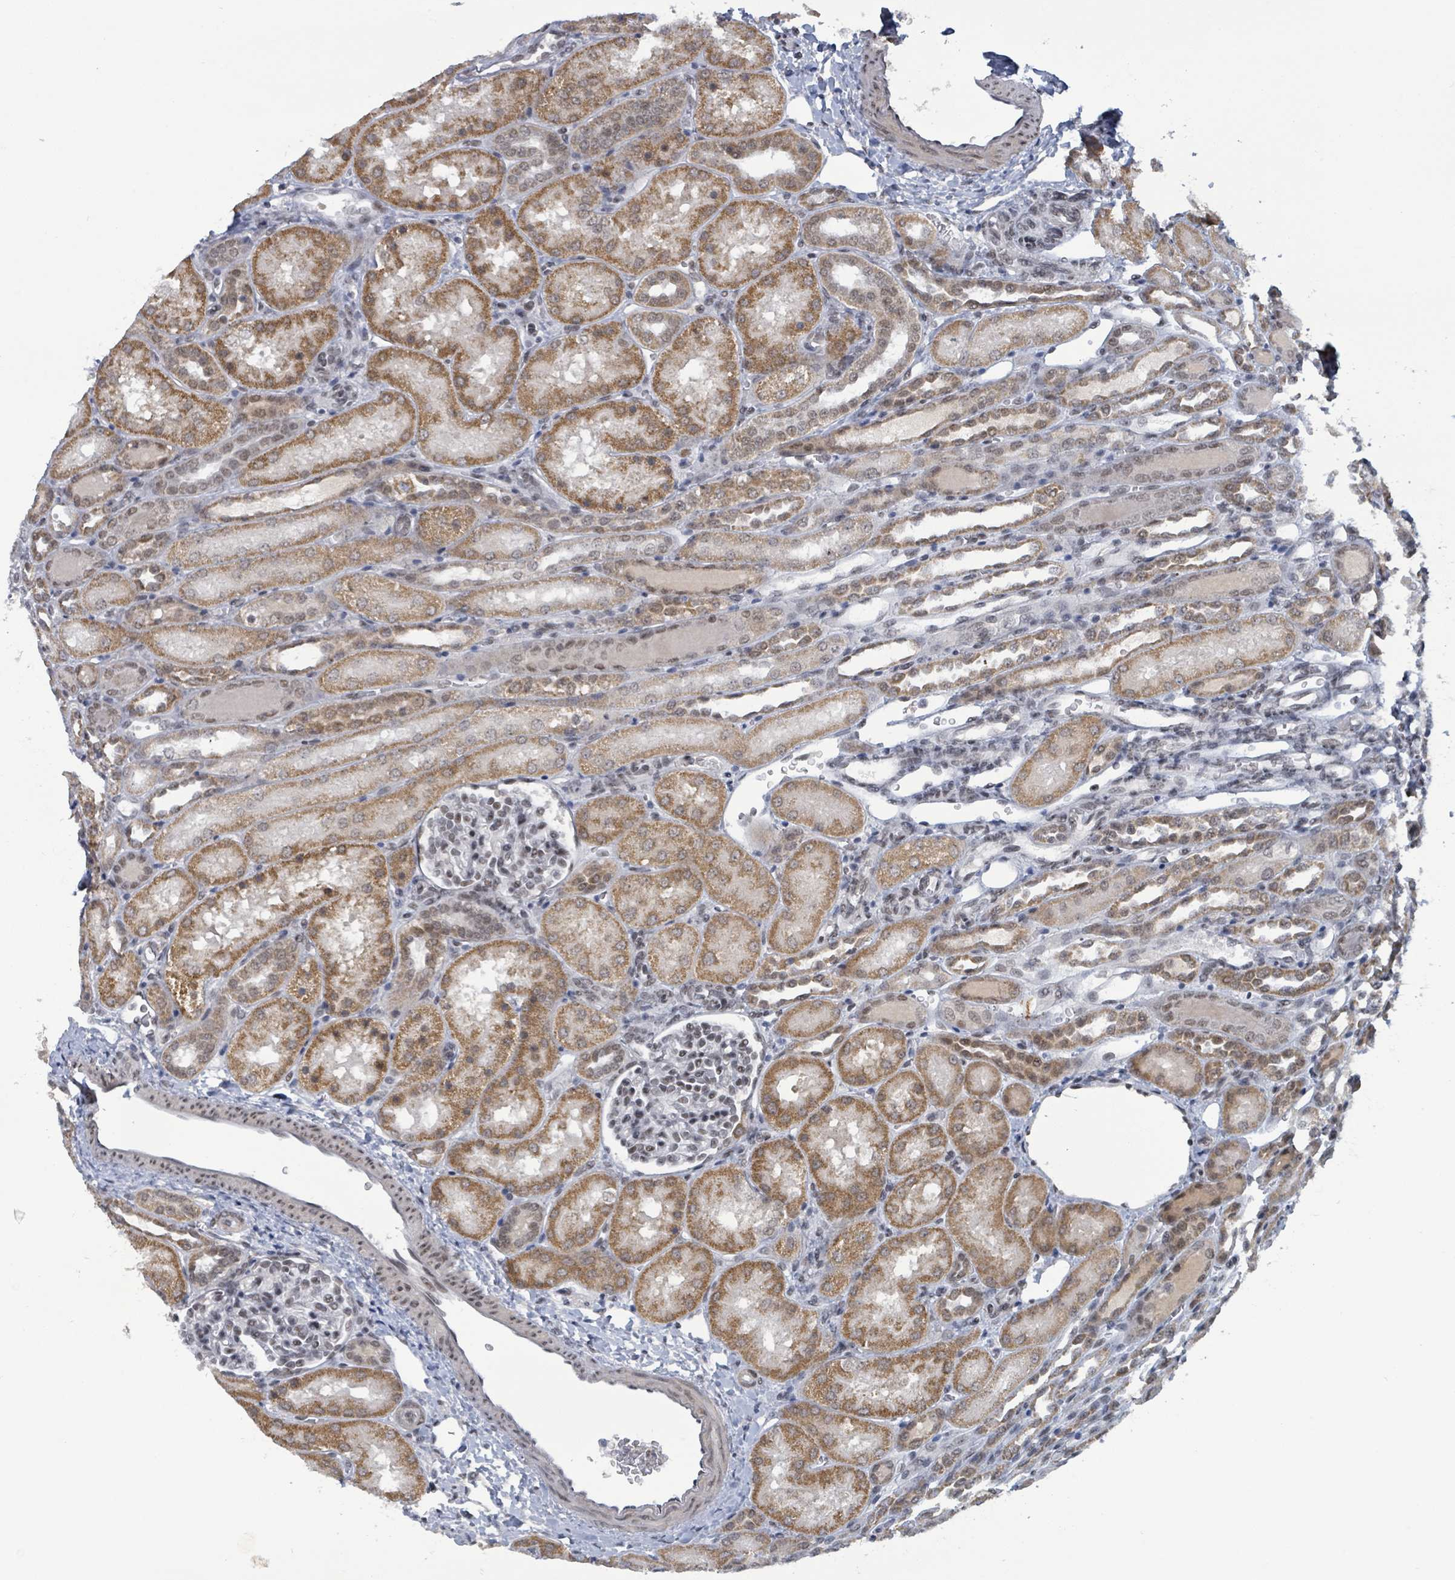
{"staining": {"intensity": "weak", "quantity": "25%-75%", "location": "nuclear"}, "tissue": "kidney", "cell_type": "Cells in glomeruli", "image_type": "normal", "snomed": [{"axis": "morphology", "description": "Normal tissue, NOS"}, {"axis": "topography", "description": "Kidney"}], "caption": "Immunohistochemistry of normal human kidney demonstrates low levels of weak nuclear expression in approximately 25%-75% of cells in glomeruli. (Brightfield microscopy of DAB IHC at high magnification).", "gene": "BANP", "patient": {"sex": "male", "age": 1}}